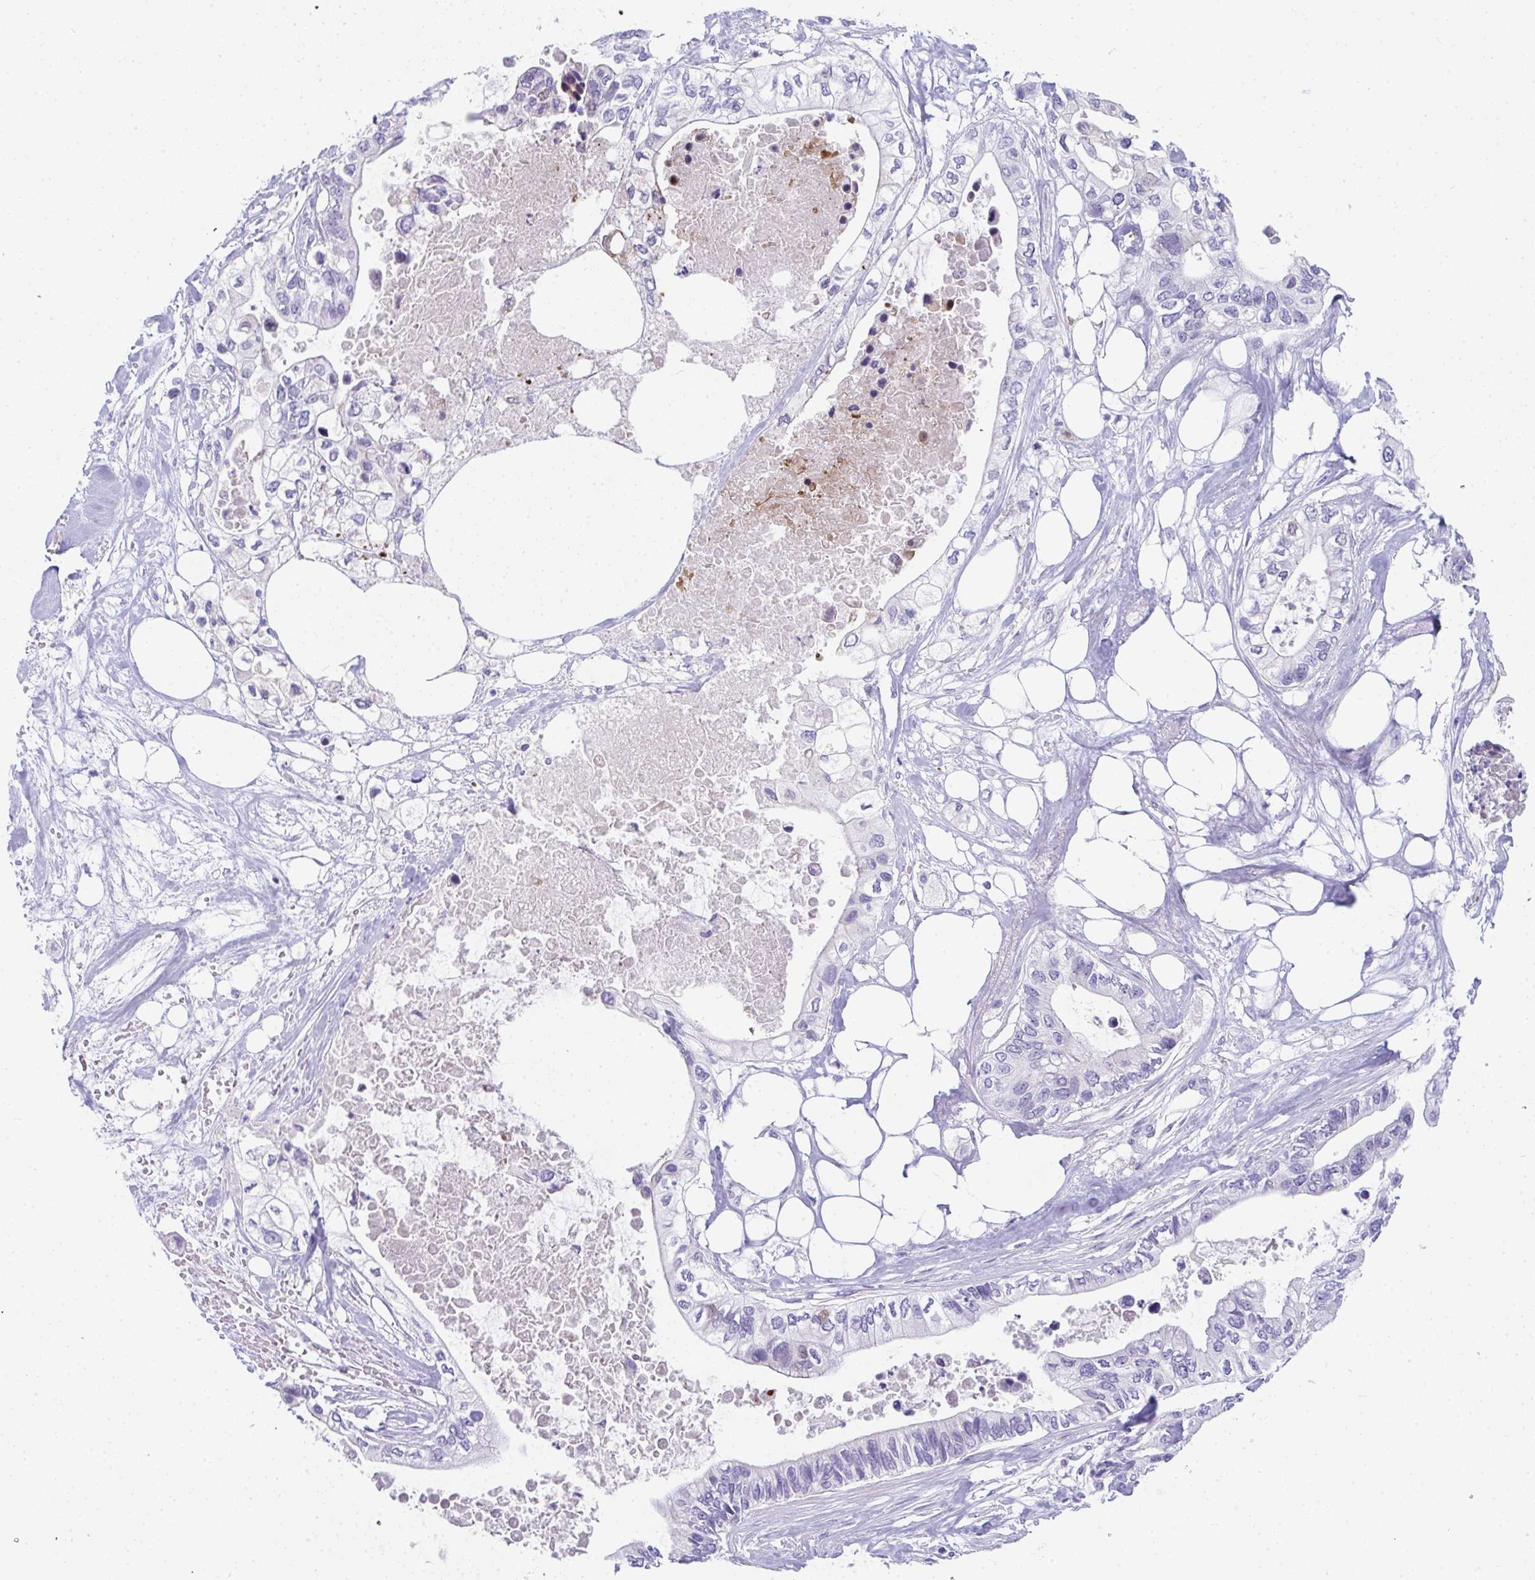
{"staining": {"intensity": "negative", "quantity": "none", "location": "none"}, "tissue": "pancreatic cancer", "cell_type": "Tumor cells", "image_type": "cancer", "snomed": [{"axis": "morphology", "description": "Adenocarcinoma, NOS"}, {"axis": "topography", "description": "Pancreas"}], "caption": "This photomicrograph is of pancreatic cancer (adenocarcinoma) stained with immunohistochemistry to label a protein in brown with the nuclei are counter-stained blue. There is no expression in tumor cells. The staining was performed using DAB to visualize the protein expression in brown, while the nuclei were stained in blue with hematoxylin (Magnification: 20x).", "gene": "TTC30B", "patient": {"sex": "female", "age": 63}}